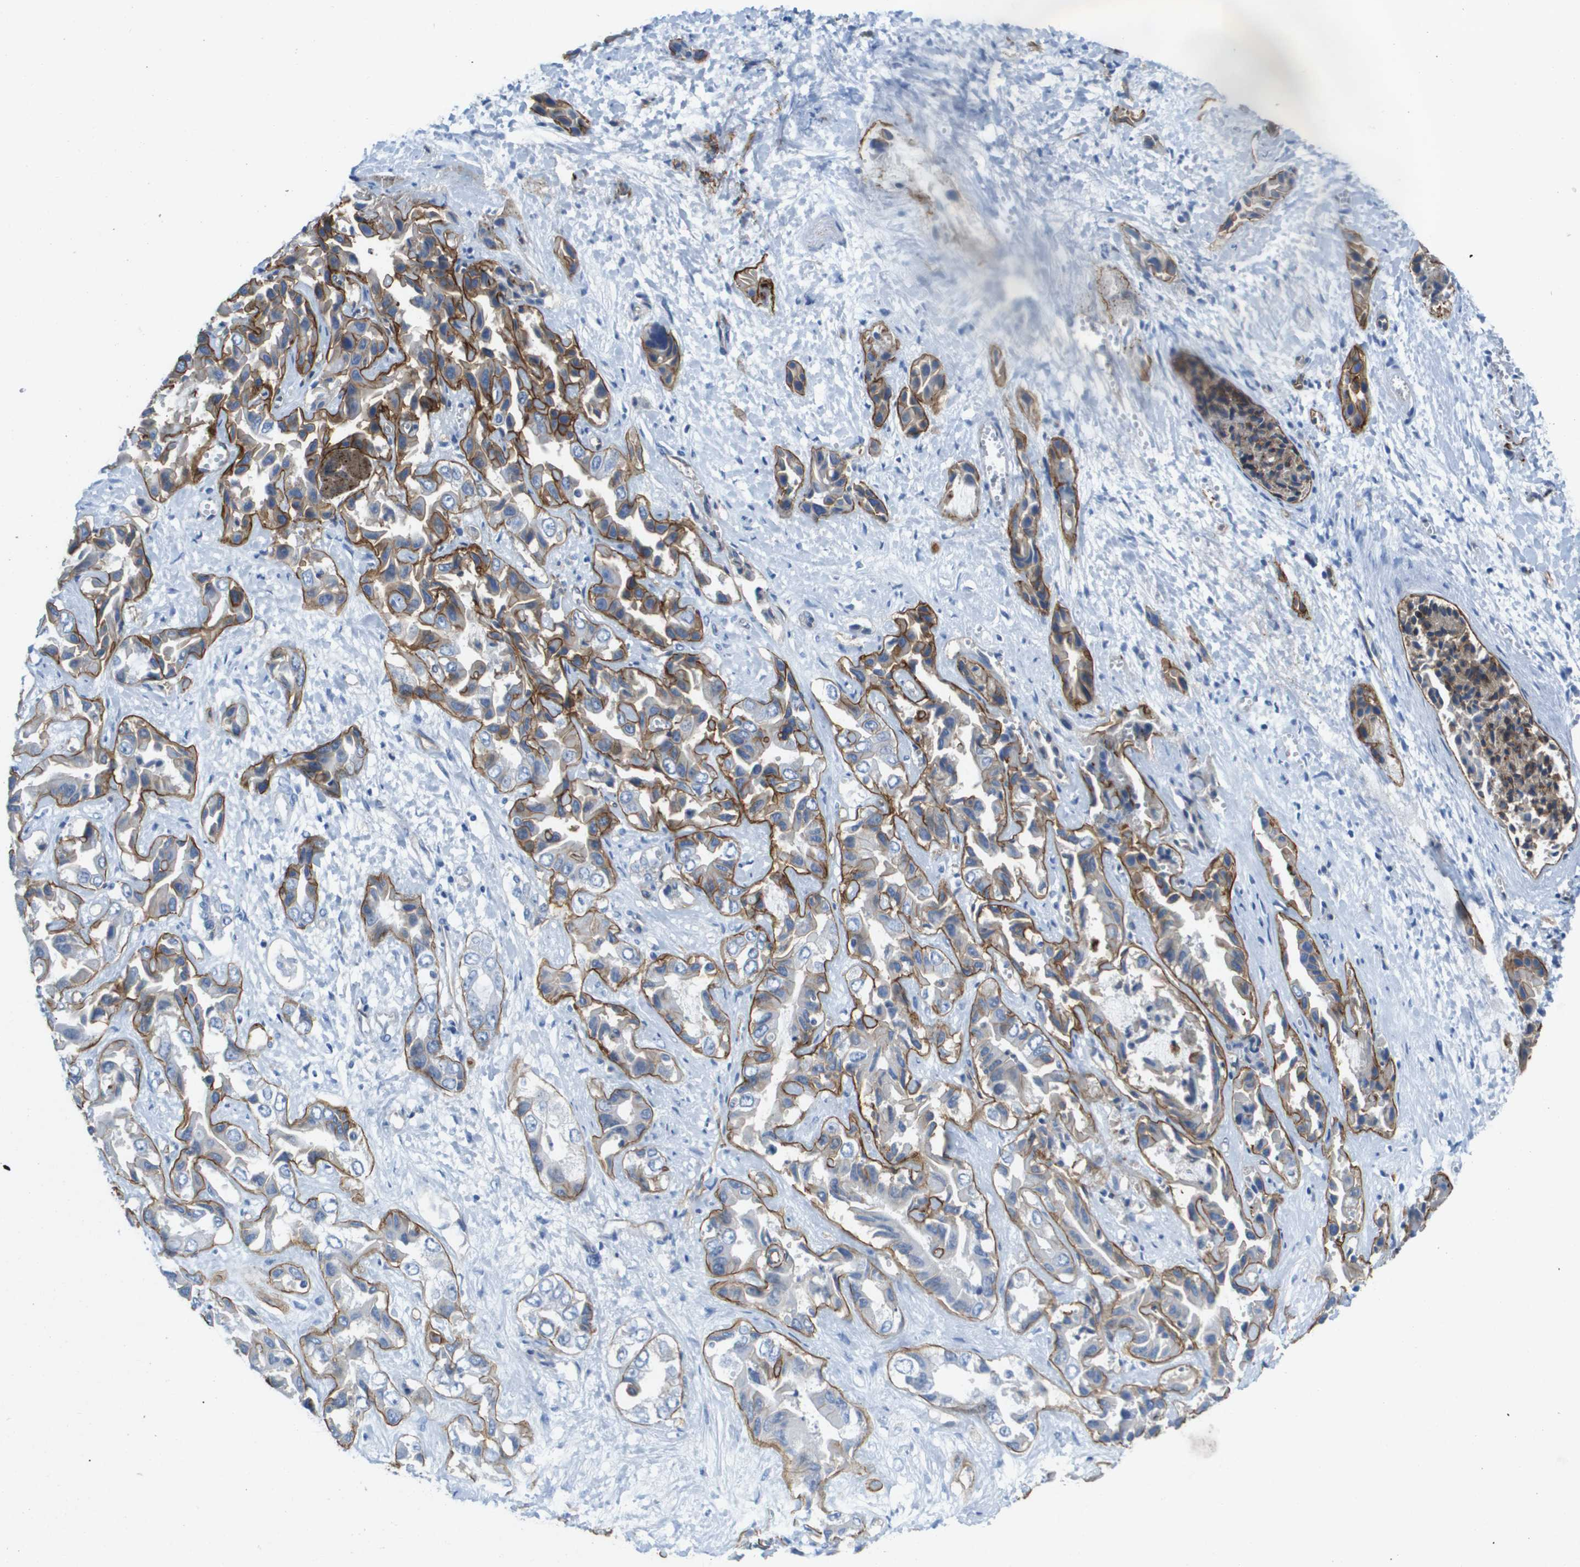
{"staining": {"intensity": "moderate", "quantity": "25%-75%", "location": "cytoplasmic/membranous"}, "tissue": "liver cancer", "cell_type": "Tumor cells", "image_type": "cancer", "snomed": [{"axis": "morphology", "description": "Cholangiocarcinoma"}, {"axis": "topography", "description": "Liver"}], "caption": "There is medium levels of moderate cytoplasmic/membranous staining in tumor cells of liver cholangiocarcinoma, as demonstrated by immunohistochemical staining (brown color).", "gene": "ITGA6", "patient": {"sex": "female", "age": 52}}